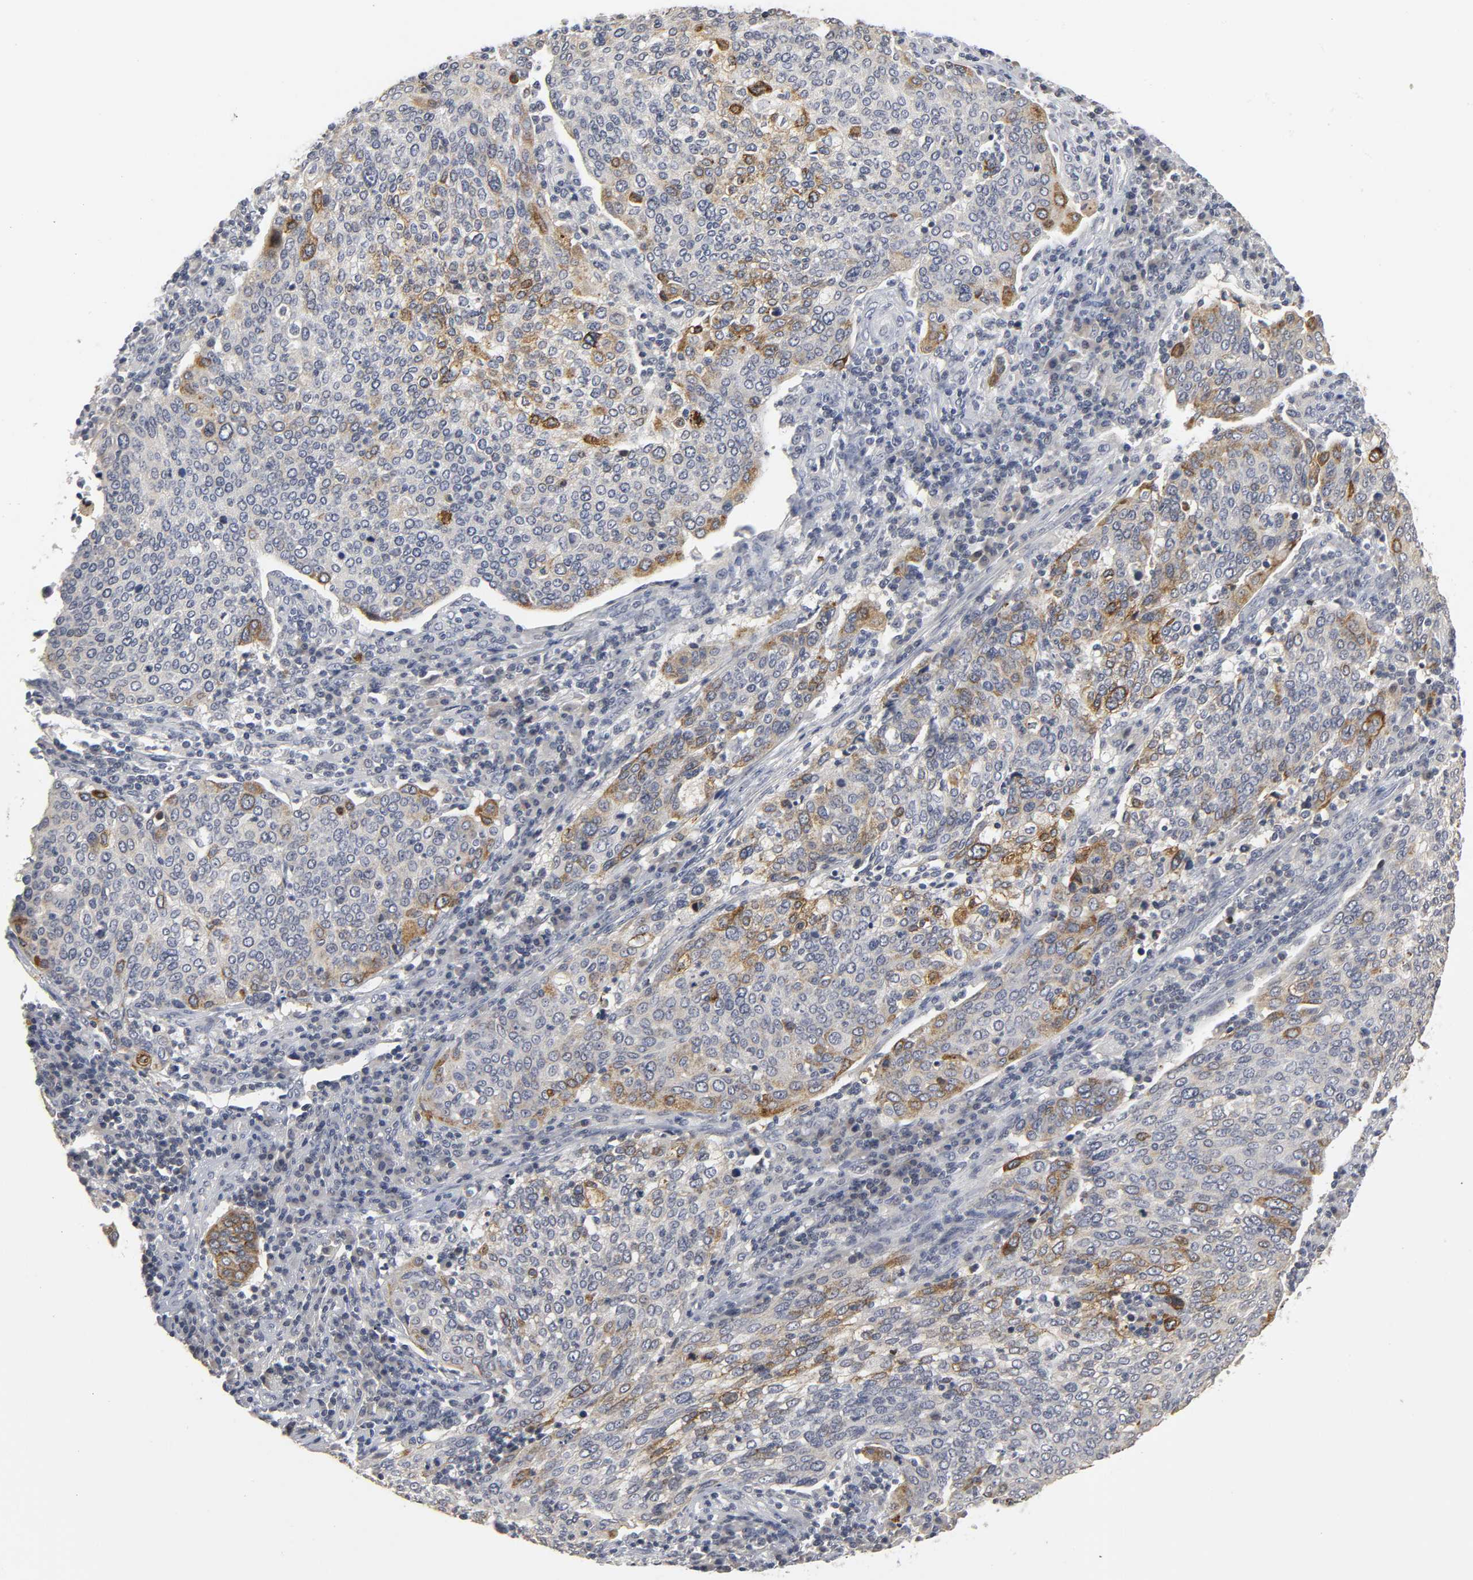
{"staining": {"intensity": "moderate", "quantity": "<25%", "location": "cytoplasmic/membranous"}, "tissue": "cervical cancer", "cell_type": "Tumor cells", "image_type": "cancer", "snomed": [{"axis": "morphology", "description": "Squamous cell carcinoma, NOS"}, {"axis": "topography", "description": "Cervix"}], "caption": "This is an image of immunohistochemistry staining of cervical cancer (squamous cell carcinoma), which shows moderate staining in the cytoplasmic/membranous of tumor cells.", "gene": "TCAP", "patient": {"sex": "female", "age": 40}}